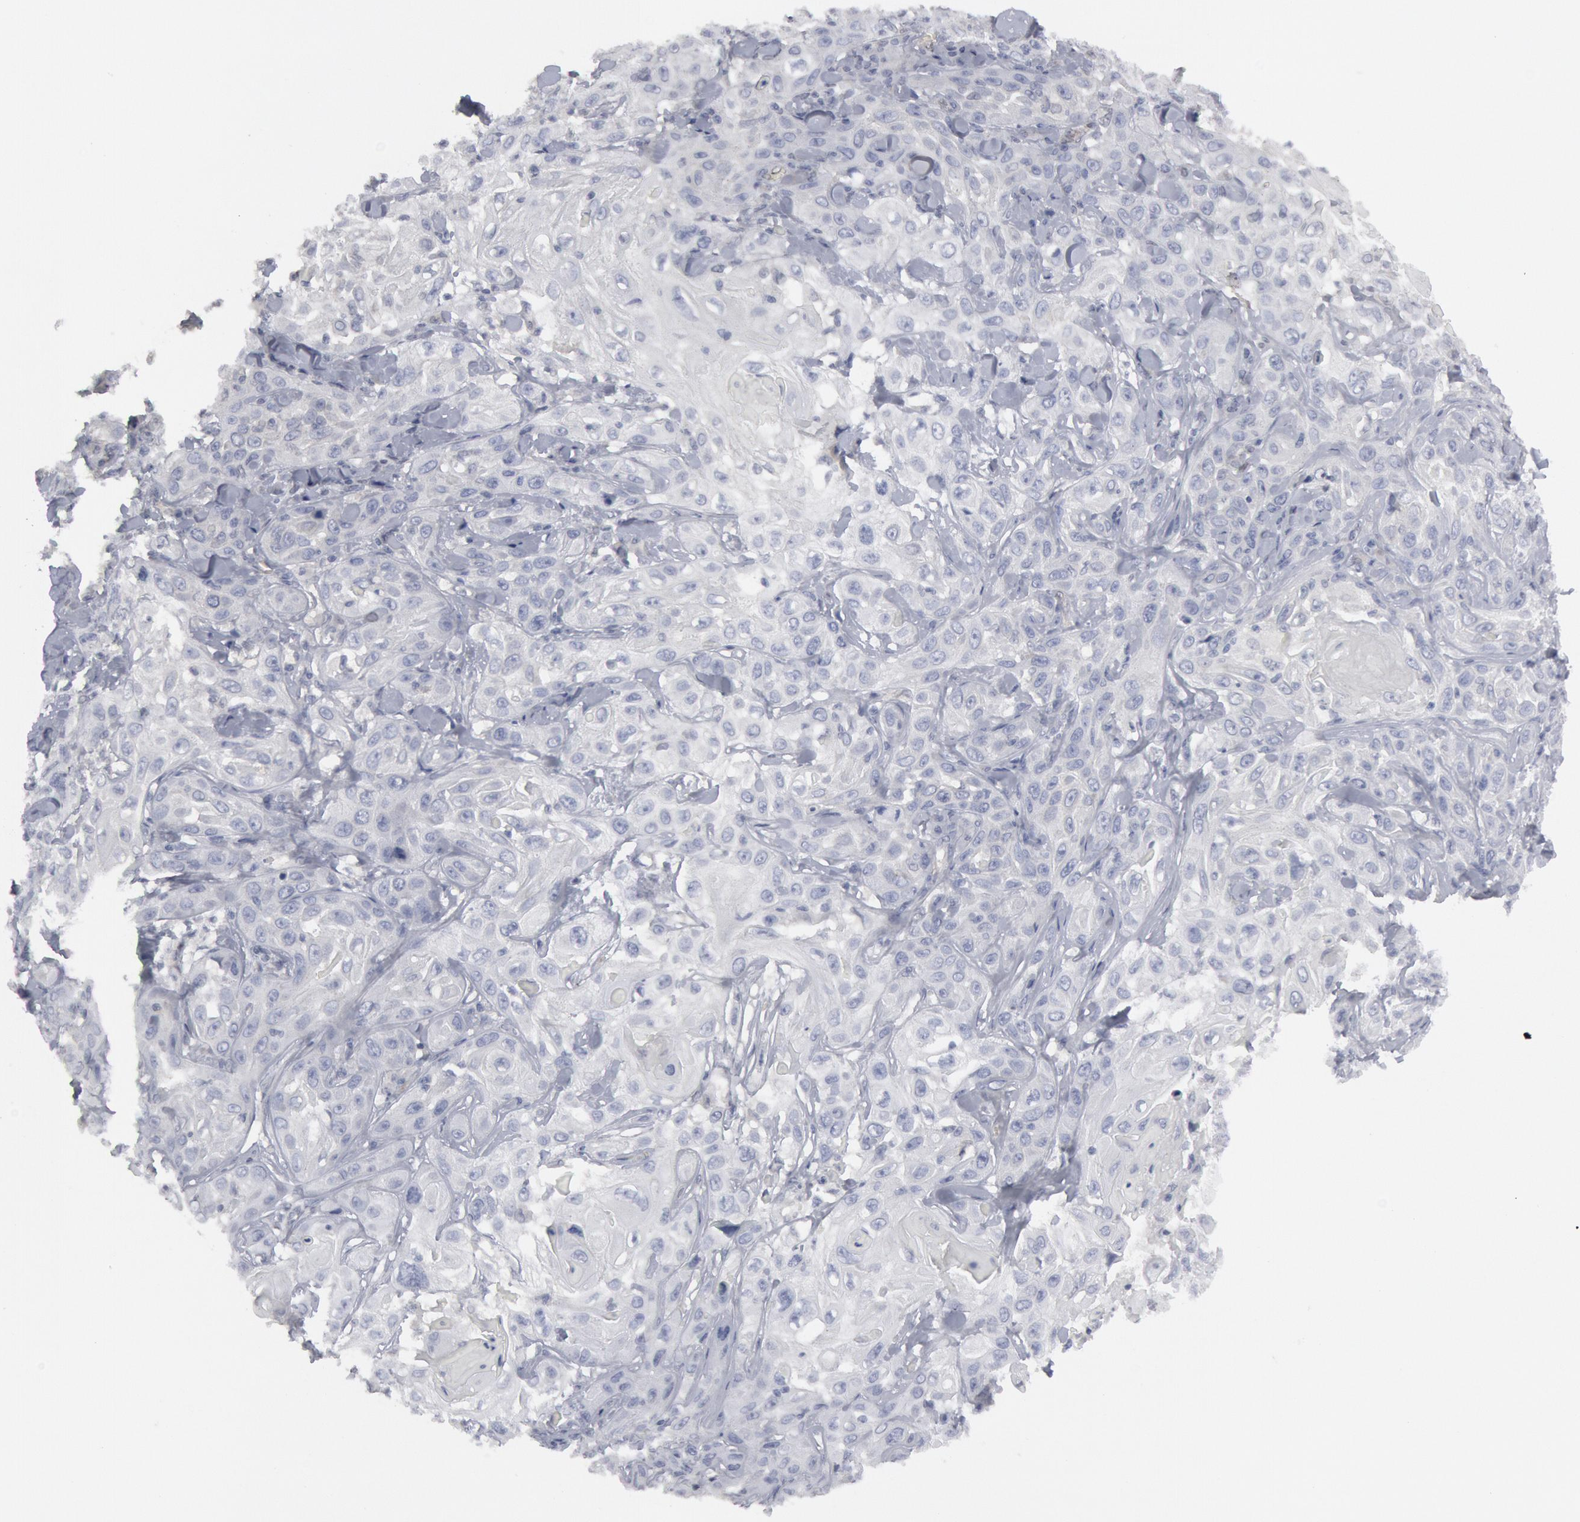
{"staining": {"intensity": "negative", "quantity": "none", "location": "none"}, "tissue": "skin cancer", "cell_type": "Tumor cells", "image_type": "cancer", "snomed": [{"axis": "morphology", "description": "Squamous cell carcinoma, NOS"}, {"axis": "topography", "description": "Skin"}], "caption": "Protein analysis of skin squamous cell carcinoma exhibits no significant staining in tumor cells. Brightfield microscopy of immunohistochemistry stained with DAB (3,3'-diaminobenzidine) (brown) and hematoxylin (blue), captured at high magnification.", "gene": "DMC1", "patient": {"sex": "male", "age": 84}}